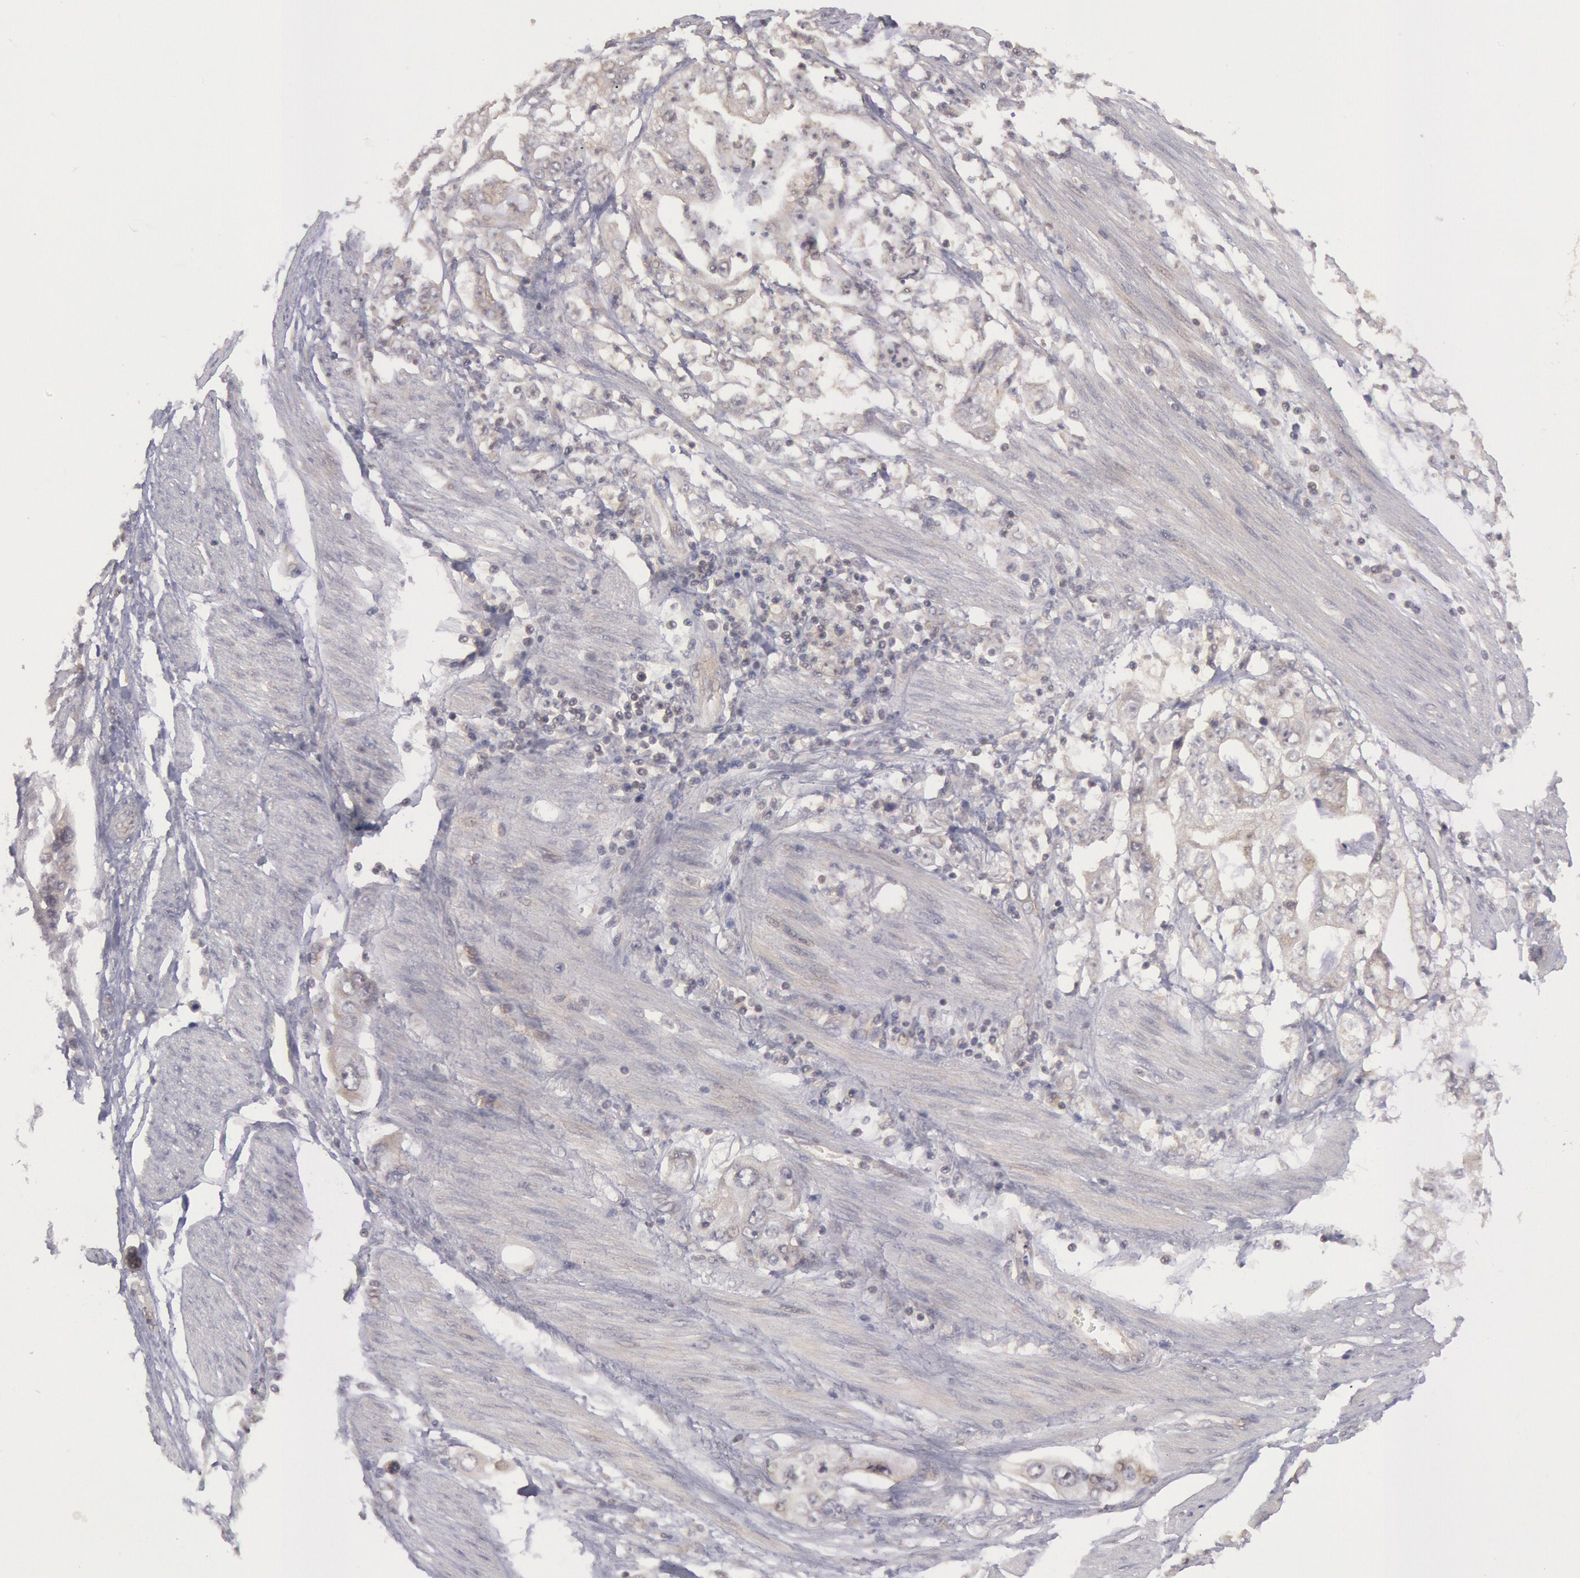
{"staining": {"intensity": "weak", "quantity": "<25%", "location": "cytoplasmic/membranous"}, "tissue": "stomach cancer", "cell_type": "Tumor cells", "image_type": "cancer", "snomed": [{"axis": "morphology", "description": "Adenocarcinoma, NOS"}, {"axis": "topography", "description": "Pancreas"}, {"axis": "topography", "description": "Stomach, upper"}], "caption": "Image shows no protein expression in tumor cells of stomach cancer (adenocarcinoma) tissue.", "gene": "BRAF", "patient": {"sex": "male", "age": 77}}